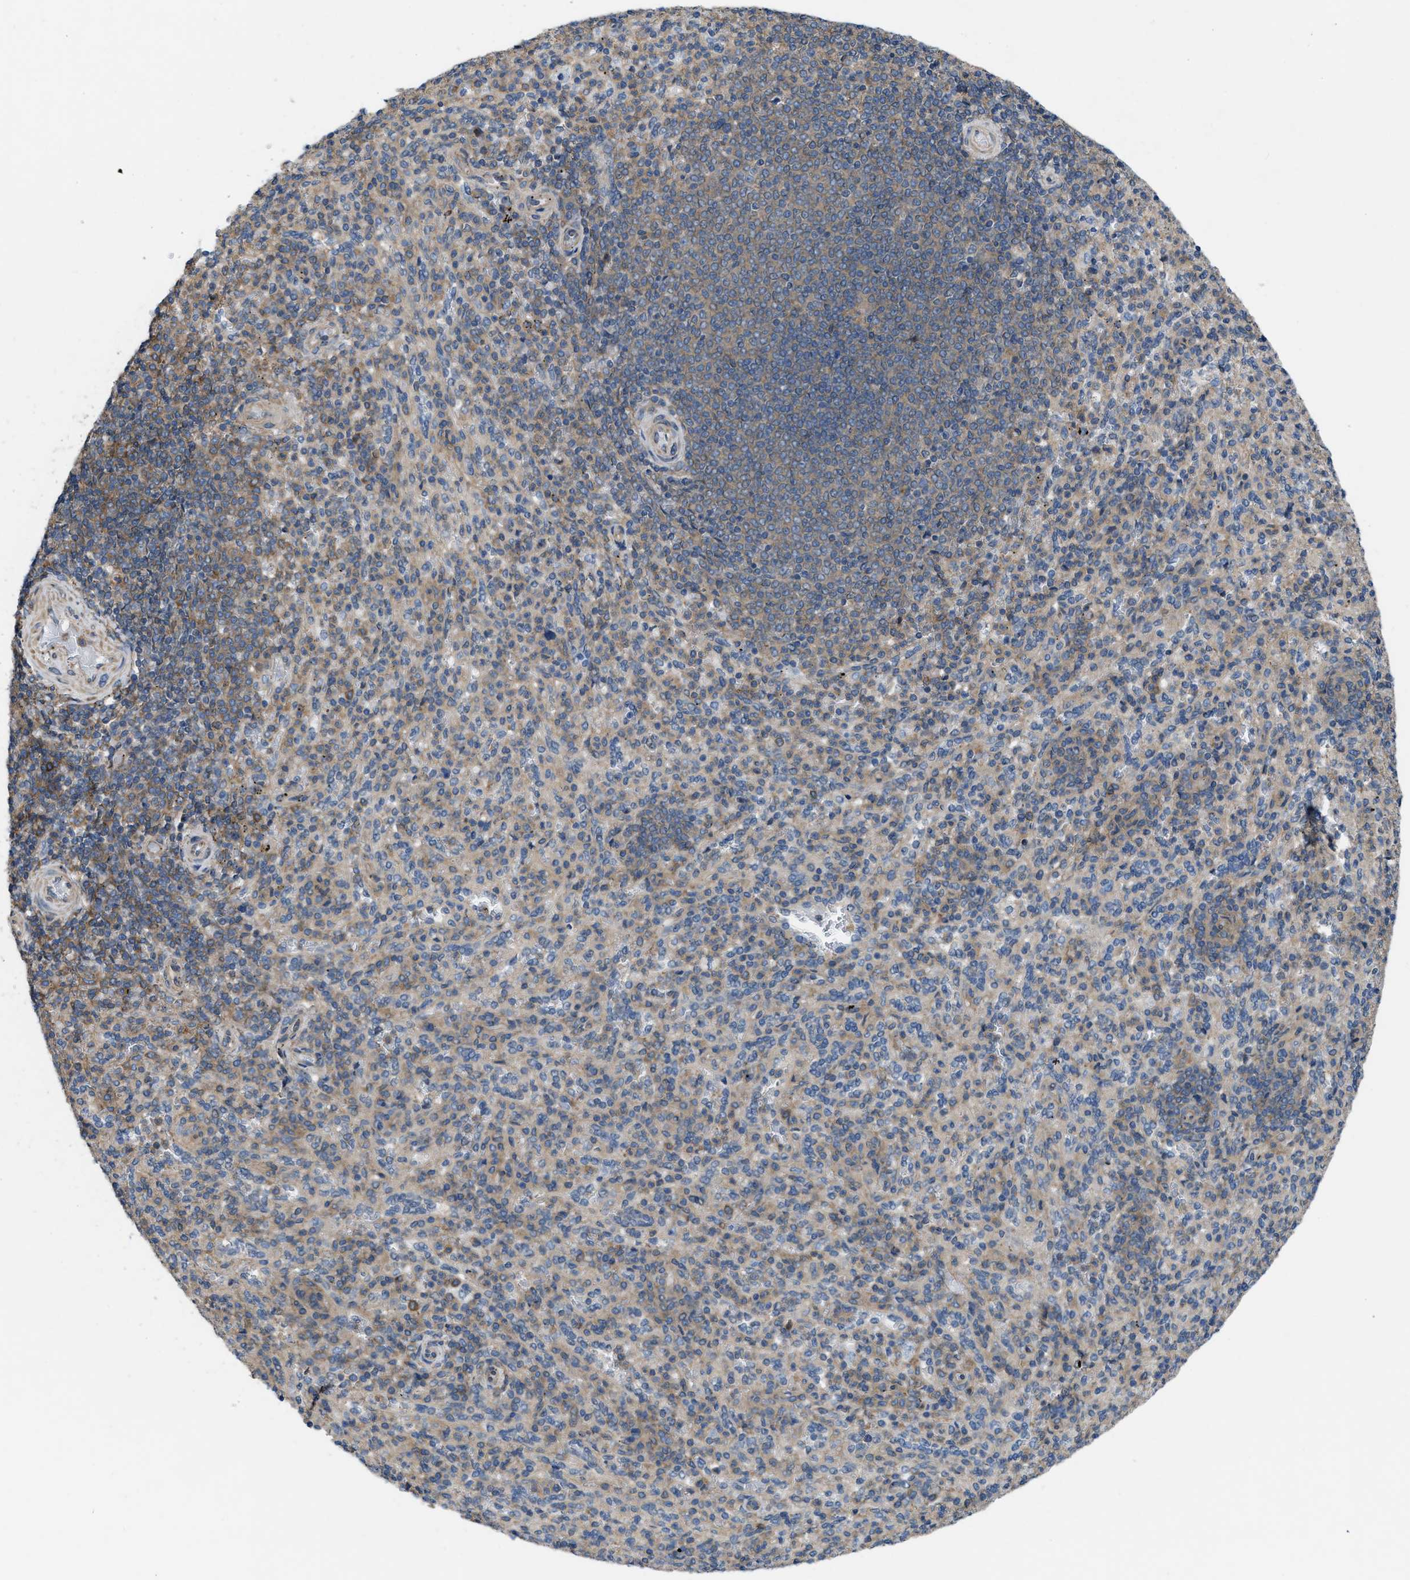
{"staining": {"intensity": "weak", "quantity": ">75%", "location": "cytoplasmic/membranous"}, "tissue": "spleen", "cell_type": "Cells in red pulp", "image_type": "normal", "snomed": [{"axis": "morphology", "description": "Normal tissue, NOS"}, {"axis": "topography", "description": "Spleen"}], "caption": "An immunohistochemistry (IHC) micrograph of benign tissue is shown. Protein staining in brown highlights weak cytoplasmic/membranous positivity in spleen within cells in red pulp.", "gene": "MYO18A", "patient": {"sex": "male", "age": 36}}